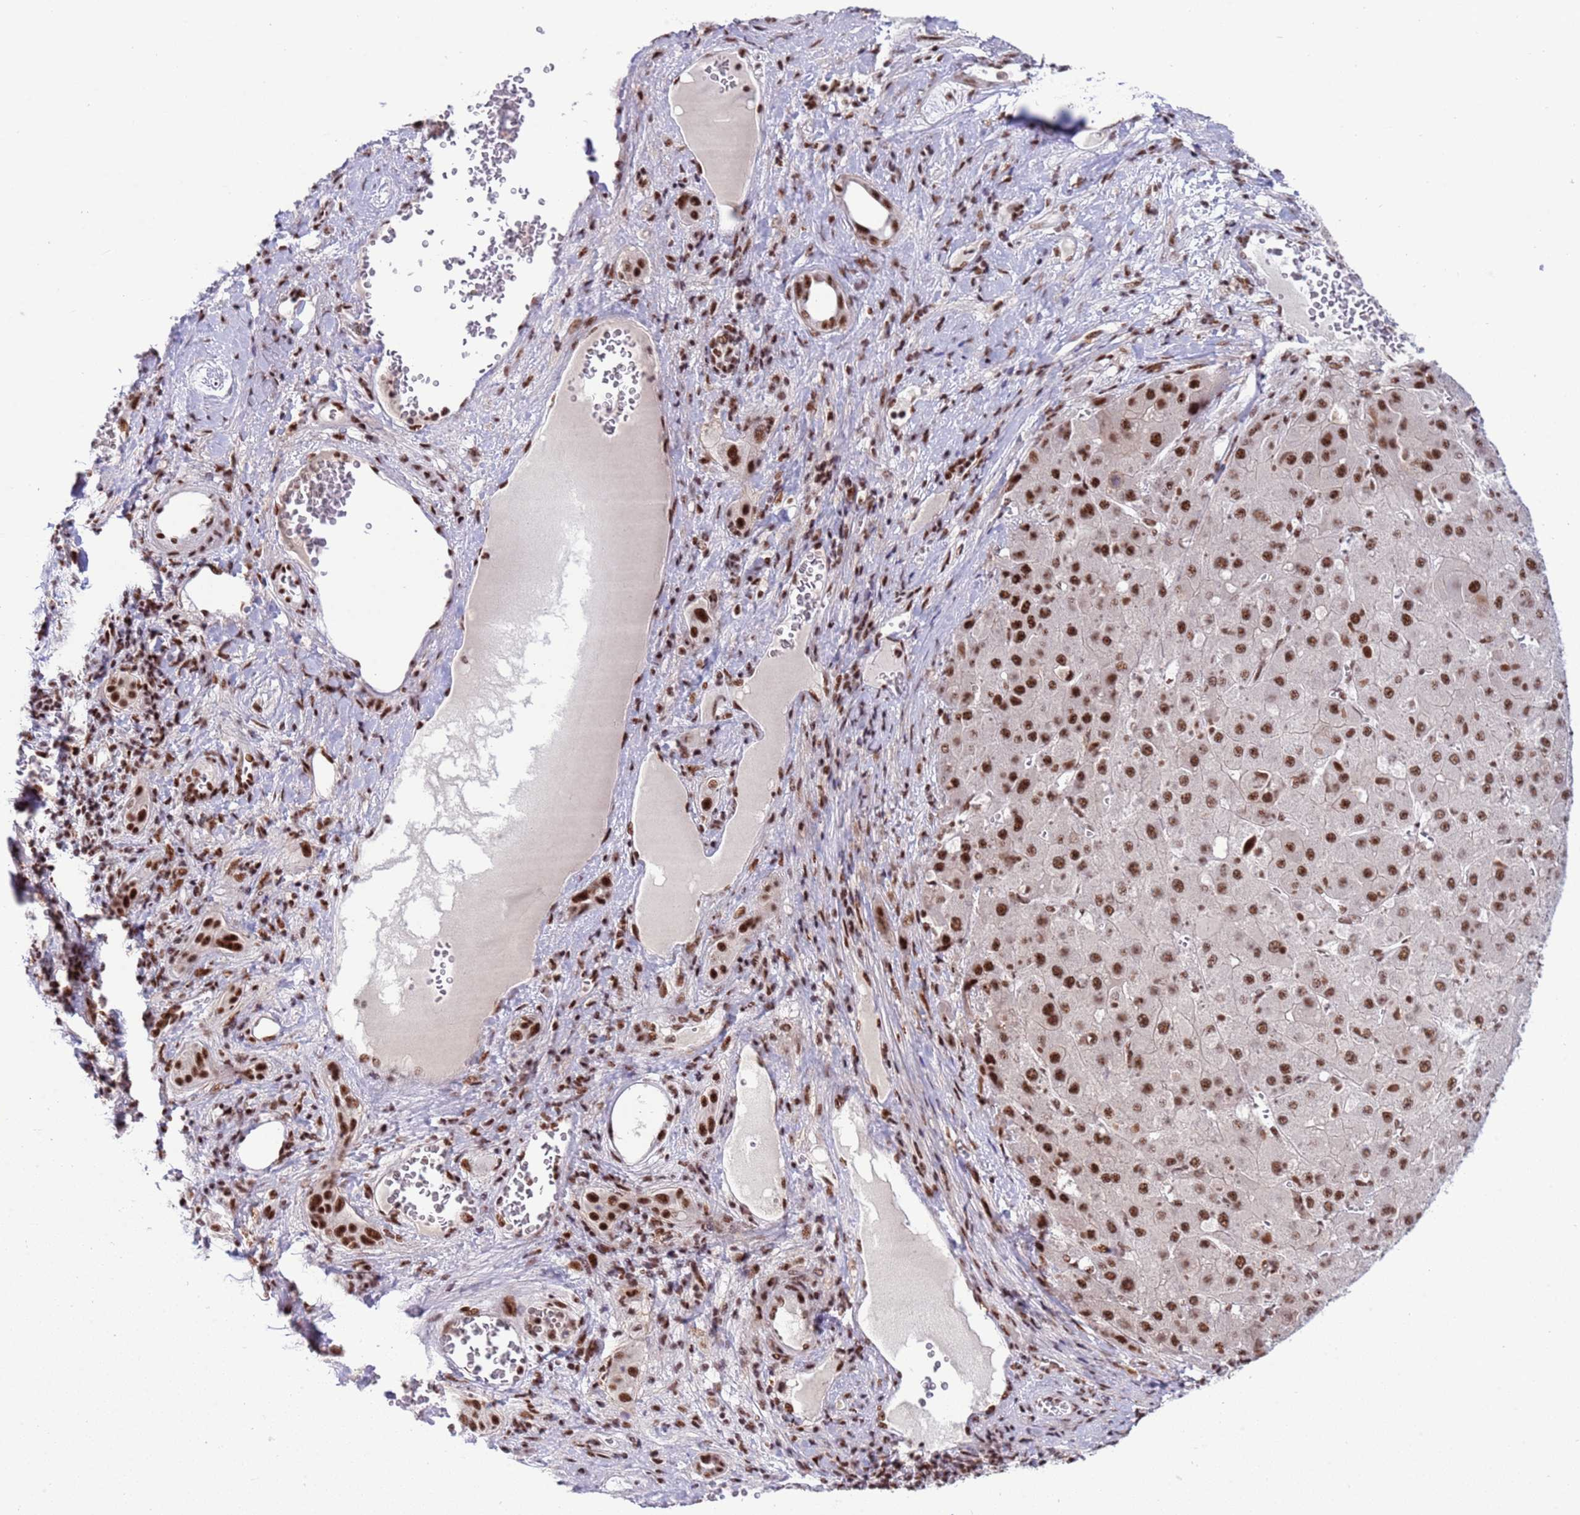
{"staining": {"intensity": "strong", "quantity": ">75%", "location": "nuclear"}, "tissue": "liver cancer", "cell_type": "Tumor cells", "image_type": "cancer", "snomed": [{"axis": "morphology", "description": "Carcinoma, Hepatocellular, NOS"}, {"axis": "topography", "description": "Liver"}], "caption": "Liver cancer stained for a protein (brown) exhibits strong nuclear positive positivity in approximately >75% of tumor cells.", "gene": "THOC2", "patient": {"sex": "female", "age": 73}}